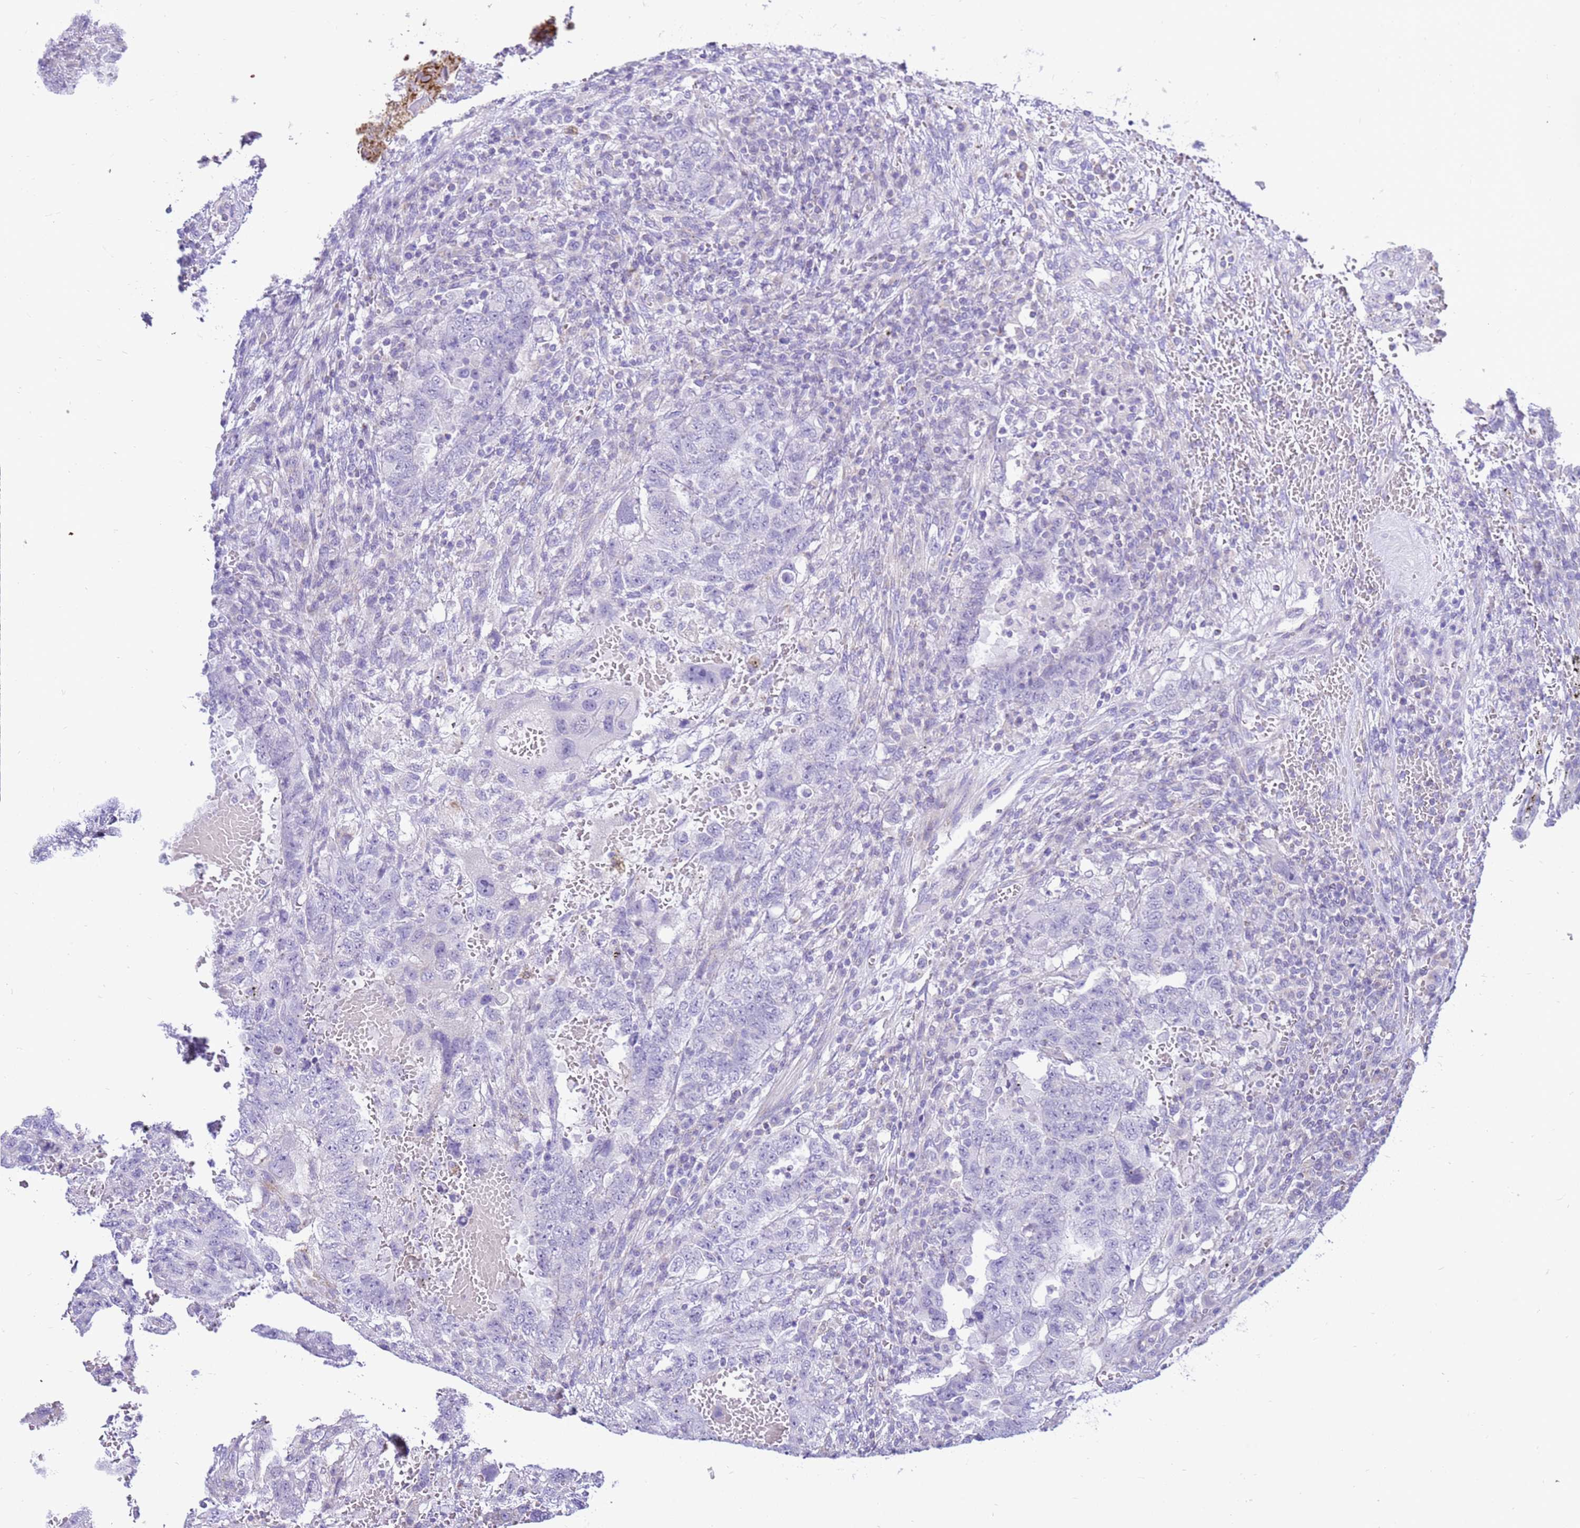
{"staining": {"intensity": "negative", "quantity": "none", "location": "none"}, "tissue": "testis cancer", "cell_type": "Tumor cells", "image_type": "cancer", "snomed": [{"axis": "morphology", "description": "Carcinoma, Embryonal, NOS"}, {"axis": "topography", "description": "Testis"}], "caption": "There is no significant positivity in tumor cells of embryonal carcinoma (testis).", "gene": "IGF1R", "patient": {"sex": "male", "age": 26}}